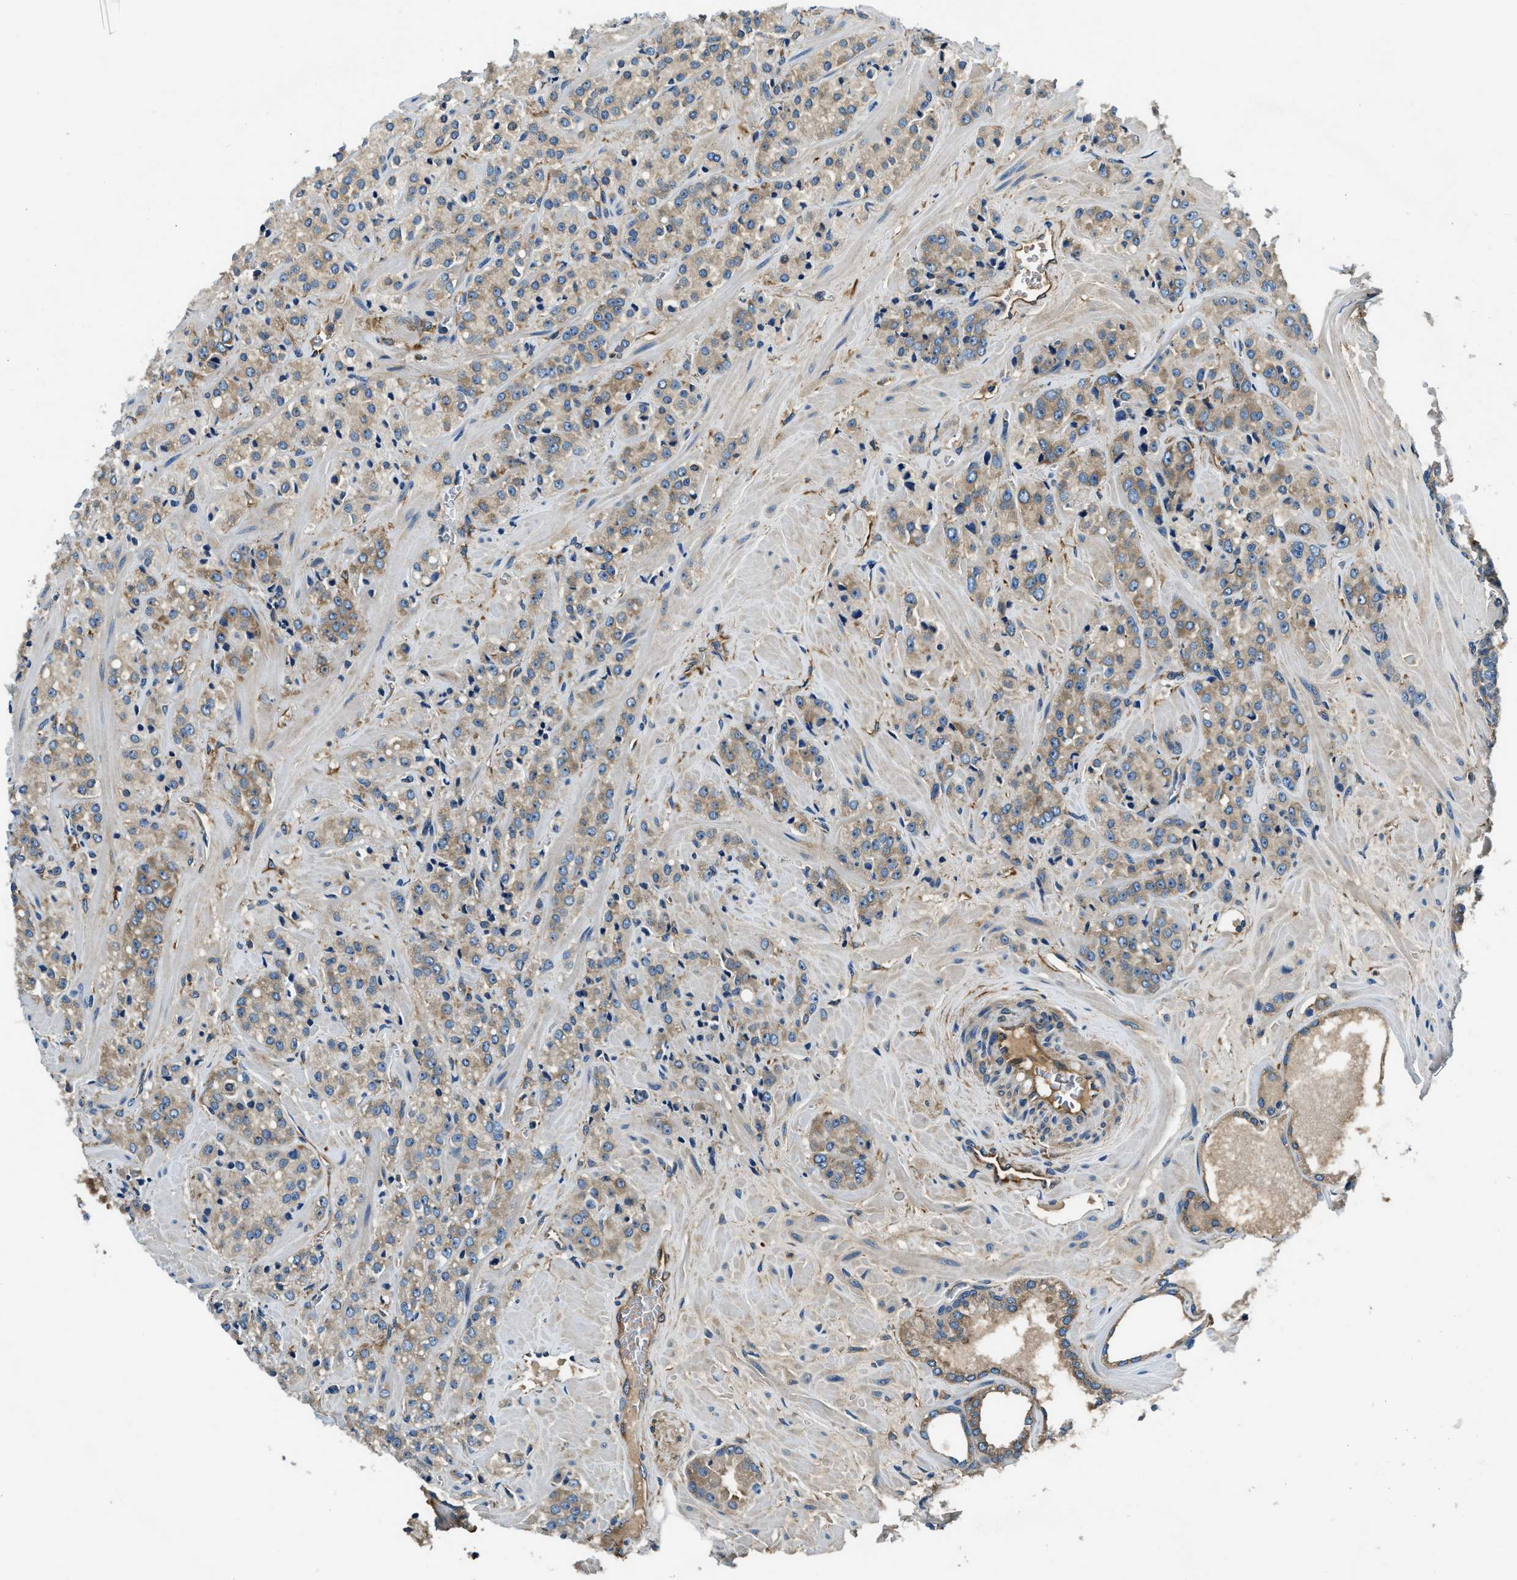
{"staining": {"intensity": "moderate", "quantity": ">75%", "location": "cytoplasmic/membranous"}, "tissue": "prostate cancer", "cell_type": "Tumor cells", "image_type": "cancer", "snomed": [{"axis": "morphology", "description": "Adenocarcinoma, High grade"}, {"axis": "topography", "description": "Prostate"}], "caption": "Protein staining by immunohistochemistry (IHC) displays moderate cytoplasmic/membranous positivity in about >75% of tumor cells in prostate cancer.", "gene": "EEA1", "patient": {"sex": "male", "age": 64}}